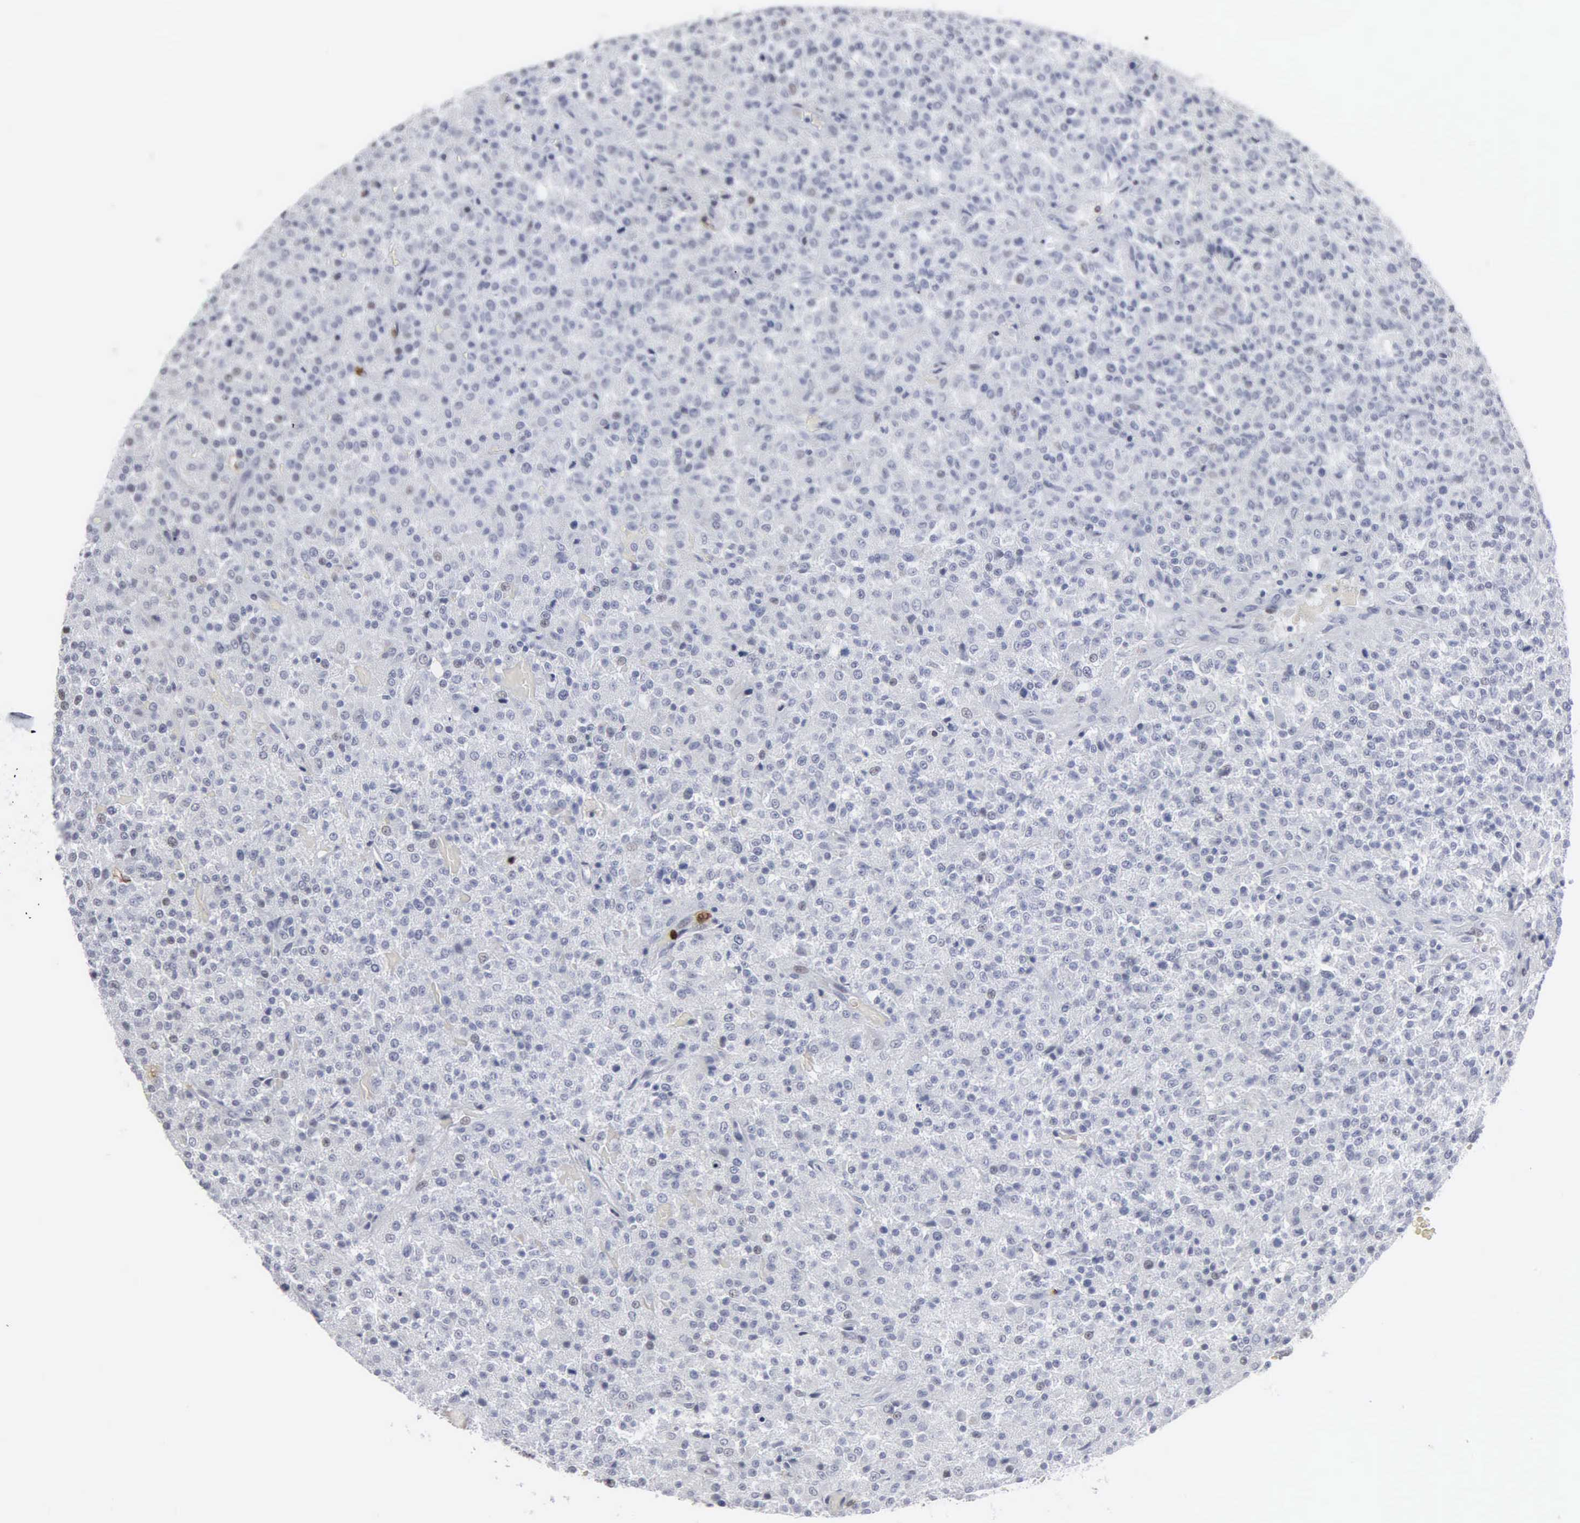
{"staining": {"intensity": "negative", "quantity": "none", "location": "none"}, "tissue": "testis cancer", "cell_type": "Tumor cells", "image_type": "cancer", "snomed": [{"axis": "morphology", "description": "Seminoma, NOS"}, {"axis": "topography", "description": "Testis"}], "caption": "IHC micrograph of testis cancer stained for a protein (brown), which reveals no positivity in tumor cells. (DAB IHC visualized using brightfield microscopy, high magnification).", "gene": "SPIN3", "patient": {"sex": "male", "age": 59}}